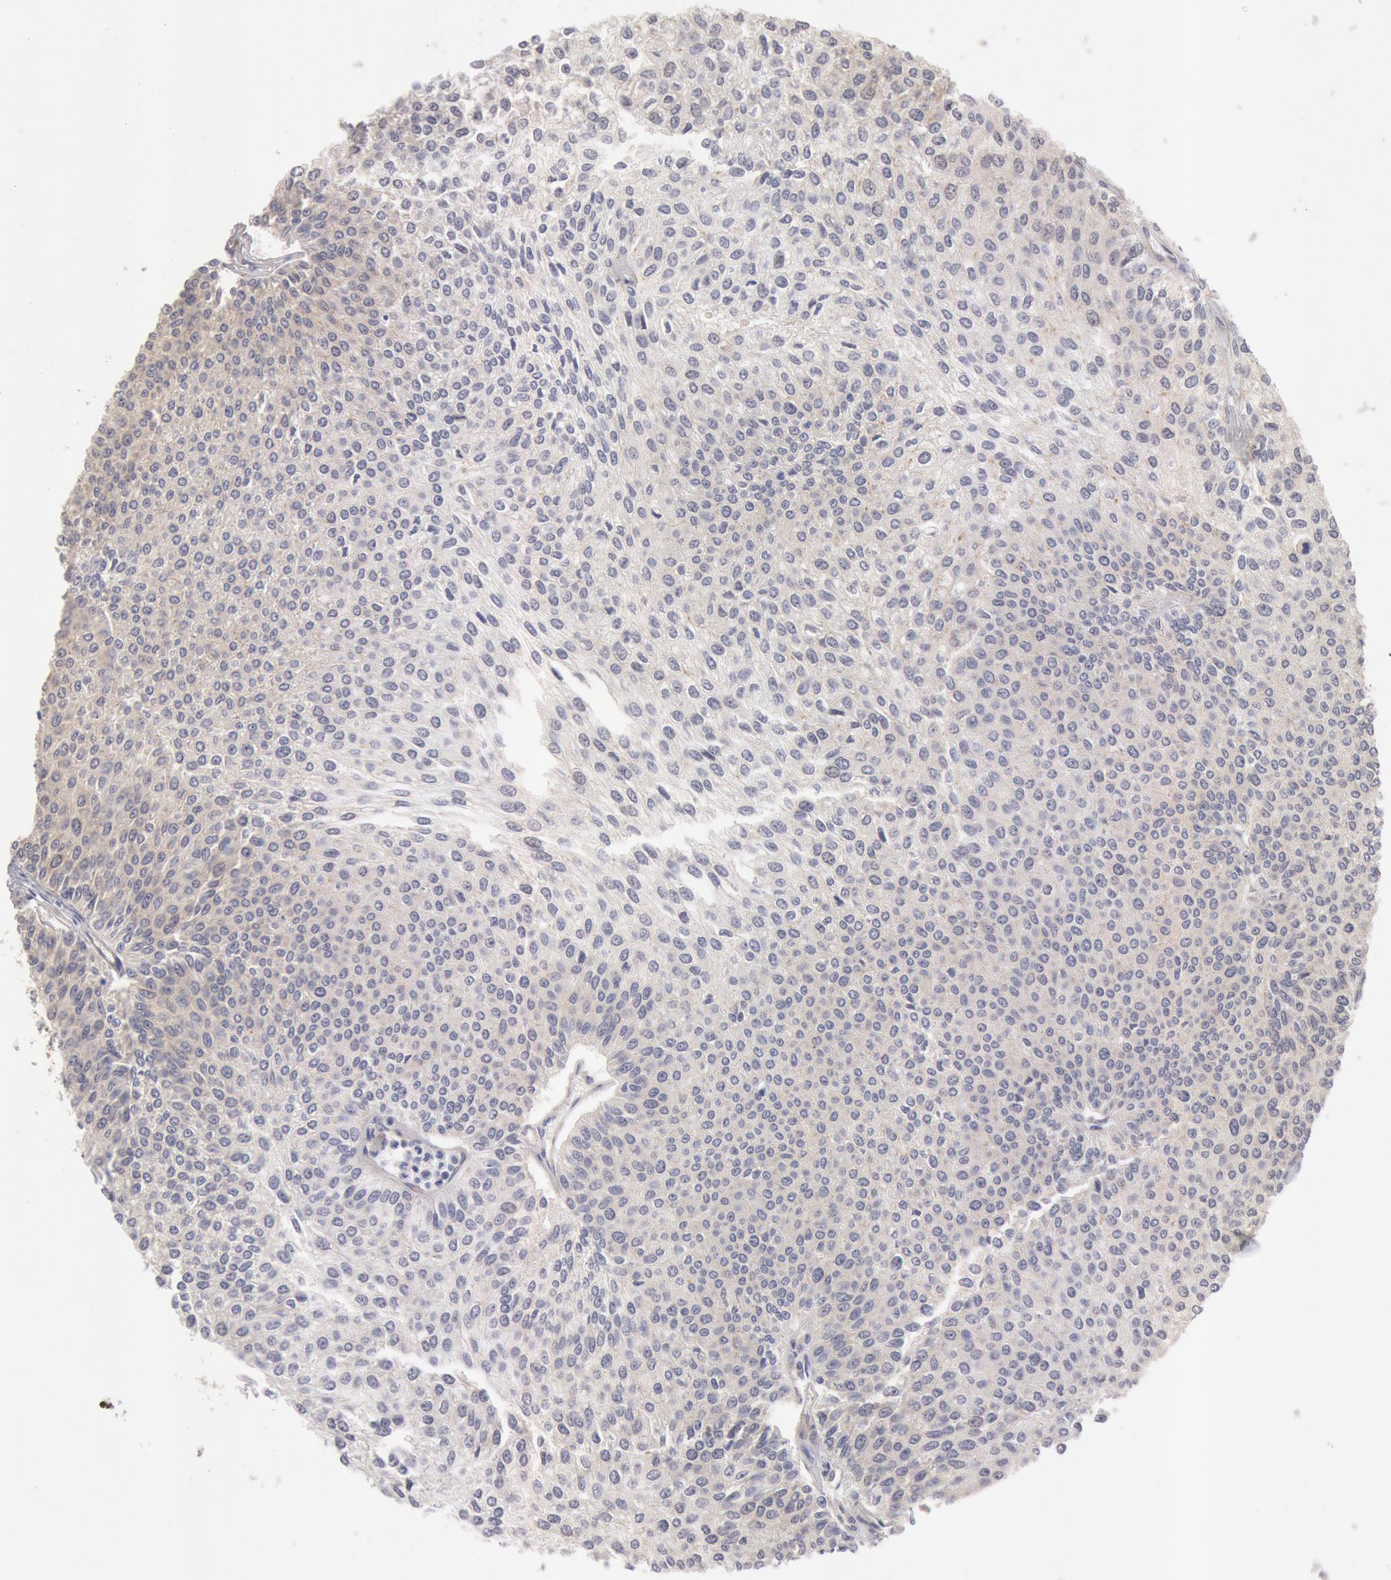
{"staining": {"intensity": "weak", "quantity": "25%-75%", "location": "cytoplasmic/membranous"}, "tissue": "urothelial cancer", "cell_type": "Tumor cells", "image_type": "cancer", "snomed": [{"axis": "morphology", "description": "Urothelial carcinoma, Low grade"}, {"axis": "topography", "description": "Urinary bladder"}], "caption": "A photomicrograph of urothelial cancer stained for a protein shows weak cytoplasmic/membranous brown staining in tumor cells. The staining was performed using DAB to visualize the protein expression in brown, while the nuclei were stained in blue with hematoxylin (Magnification: 20x).", "gene": "DNAJA1", "patient": {"sex": "female", "age": 73}}